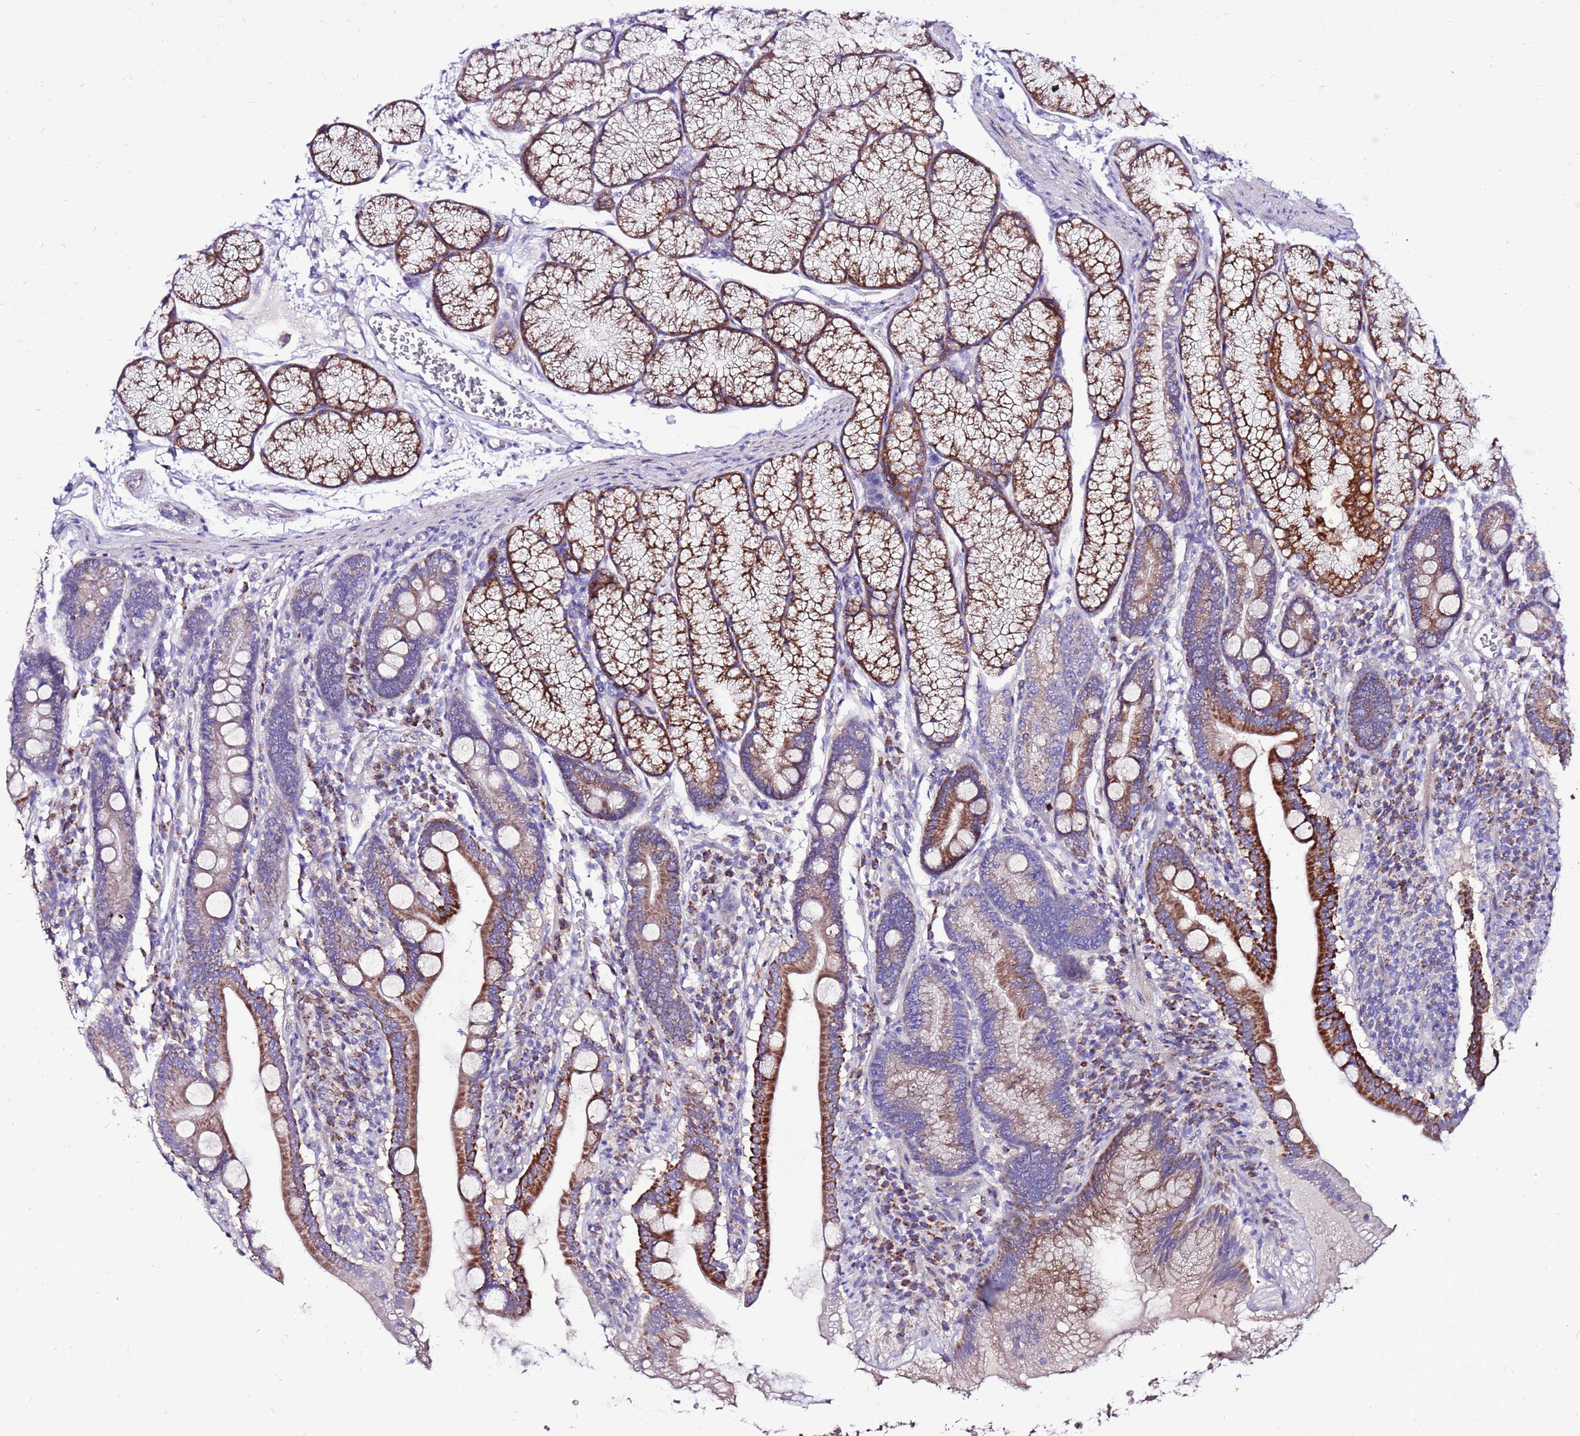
{"staining": {"intensity": "strong", "quantity": "25%-75%", "location": "cytoplasmic/membranous"}, "tissue": "duodenum", "cell_type": "Glandular cells", "image_type": "normal", "snomed": [{"axis": "morphology", "description": "Normal tissue, NOS"}, {"axis": "topography", "description": "Duodenum"}], "caption": "Glandular cells demonstrate high levels of strong cytoplasmic/membranous expression in approximately 25%-75% of cells in benign human duodenum. (Stains: DAB in brown, nuclei in blue, Microscopy: brightfield microscopy at high magnification).", "gene": "TMEM106C", "patient": {"sex": "male", "age": 35}}